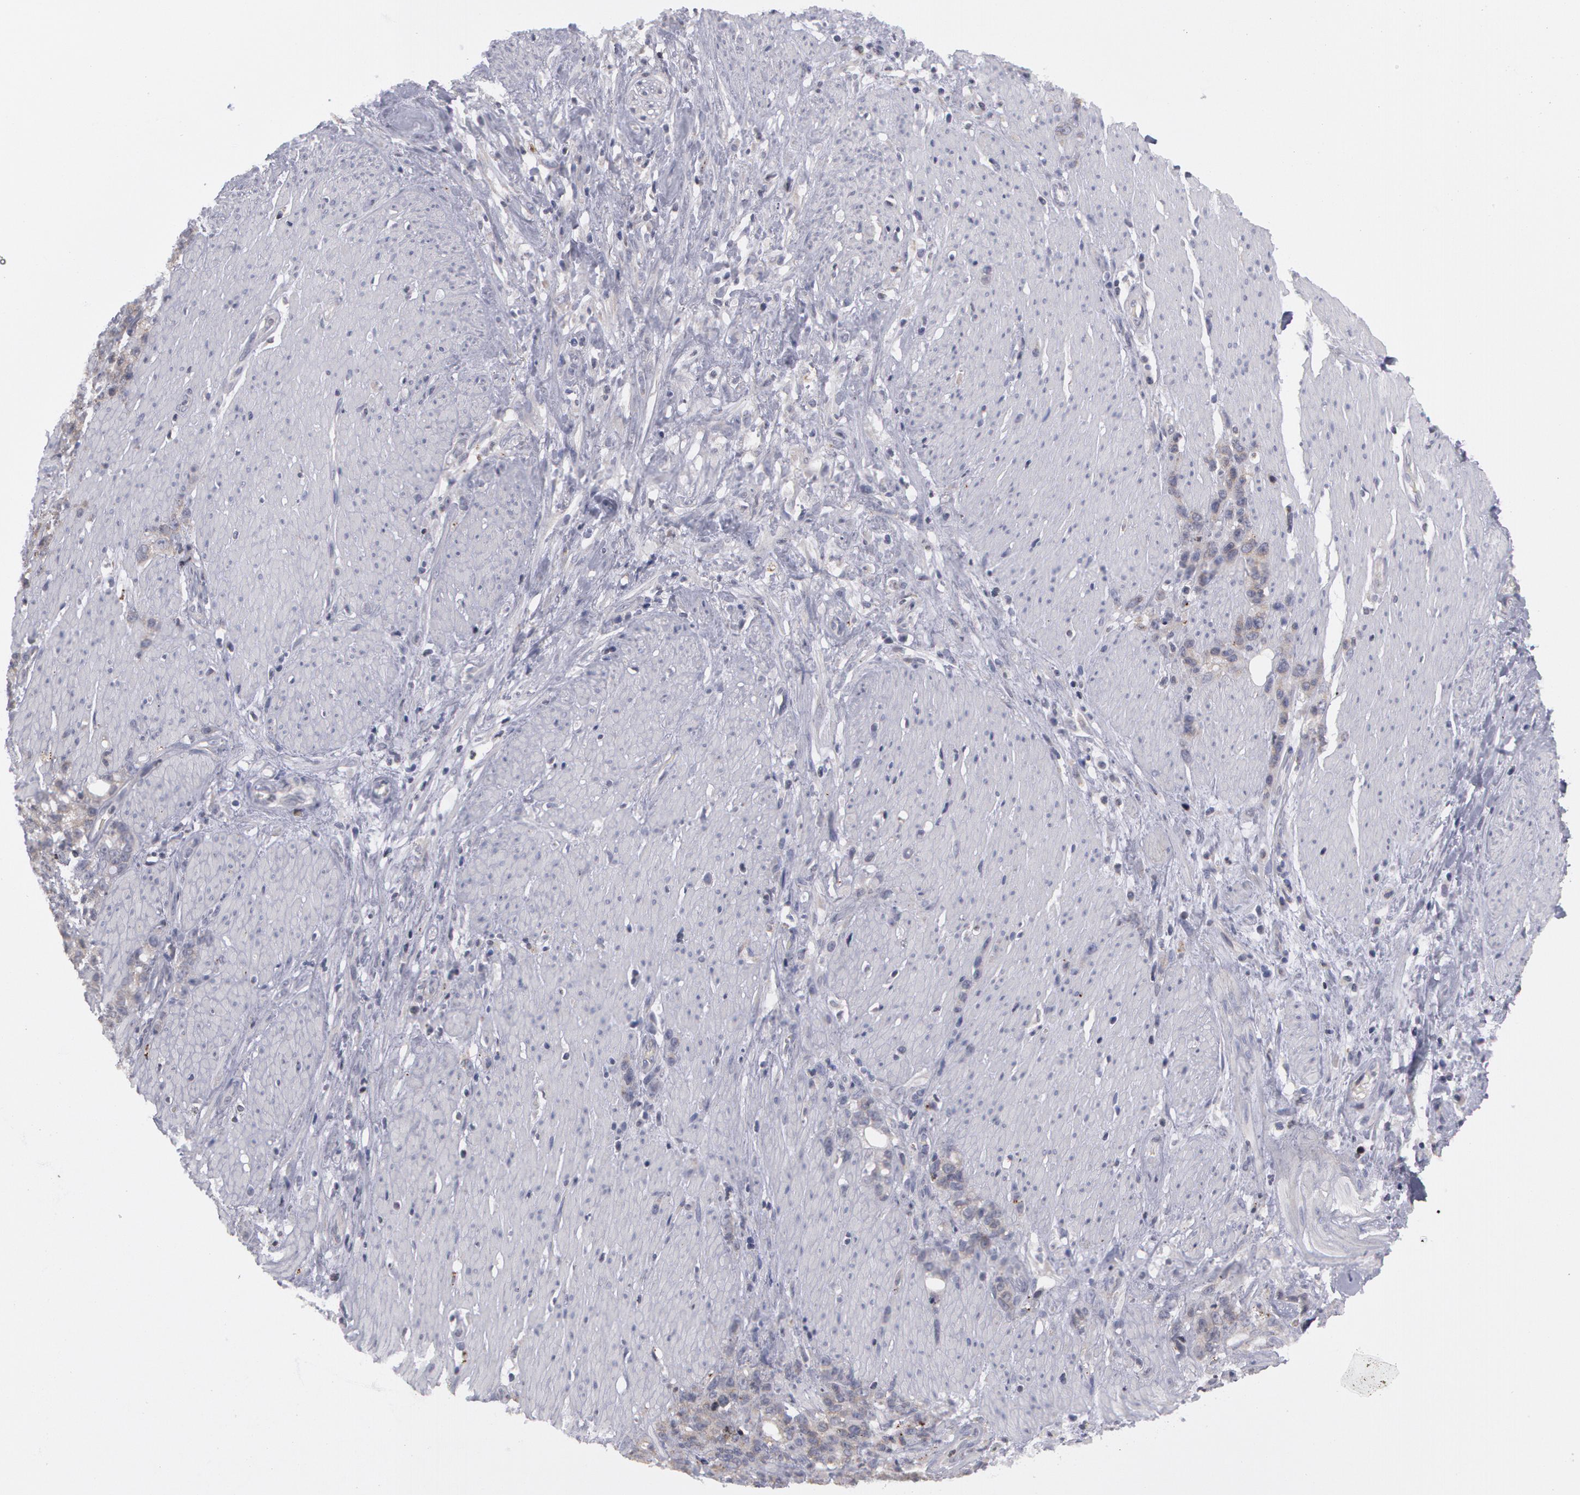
{"staining": {"intensity": "weak", "quantity": "<25%", "location": "cytoplasmic/membranous"}, "tissue": "stomach cancer", "cell_type": "Tumor cells", "image_type": "cancer", "snomed": [{"axis": "morphology", "description": "Adenocarcinoma, NOS"}, {"axis": "topography", "description": "Stomach, lower"}], "caption": "Histopathology image shows no protein expression in tumor cells of stomach adenocarcinoma tissue.", "gene": "ERBB2", "patient": {"sex": "male", "age": 88}}